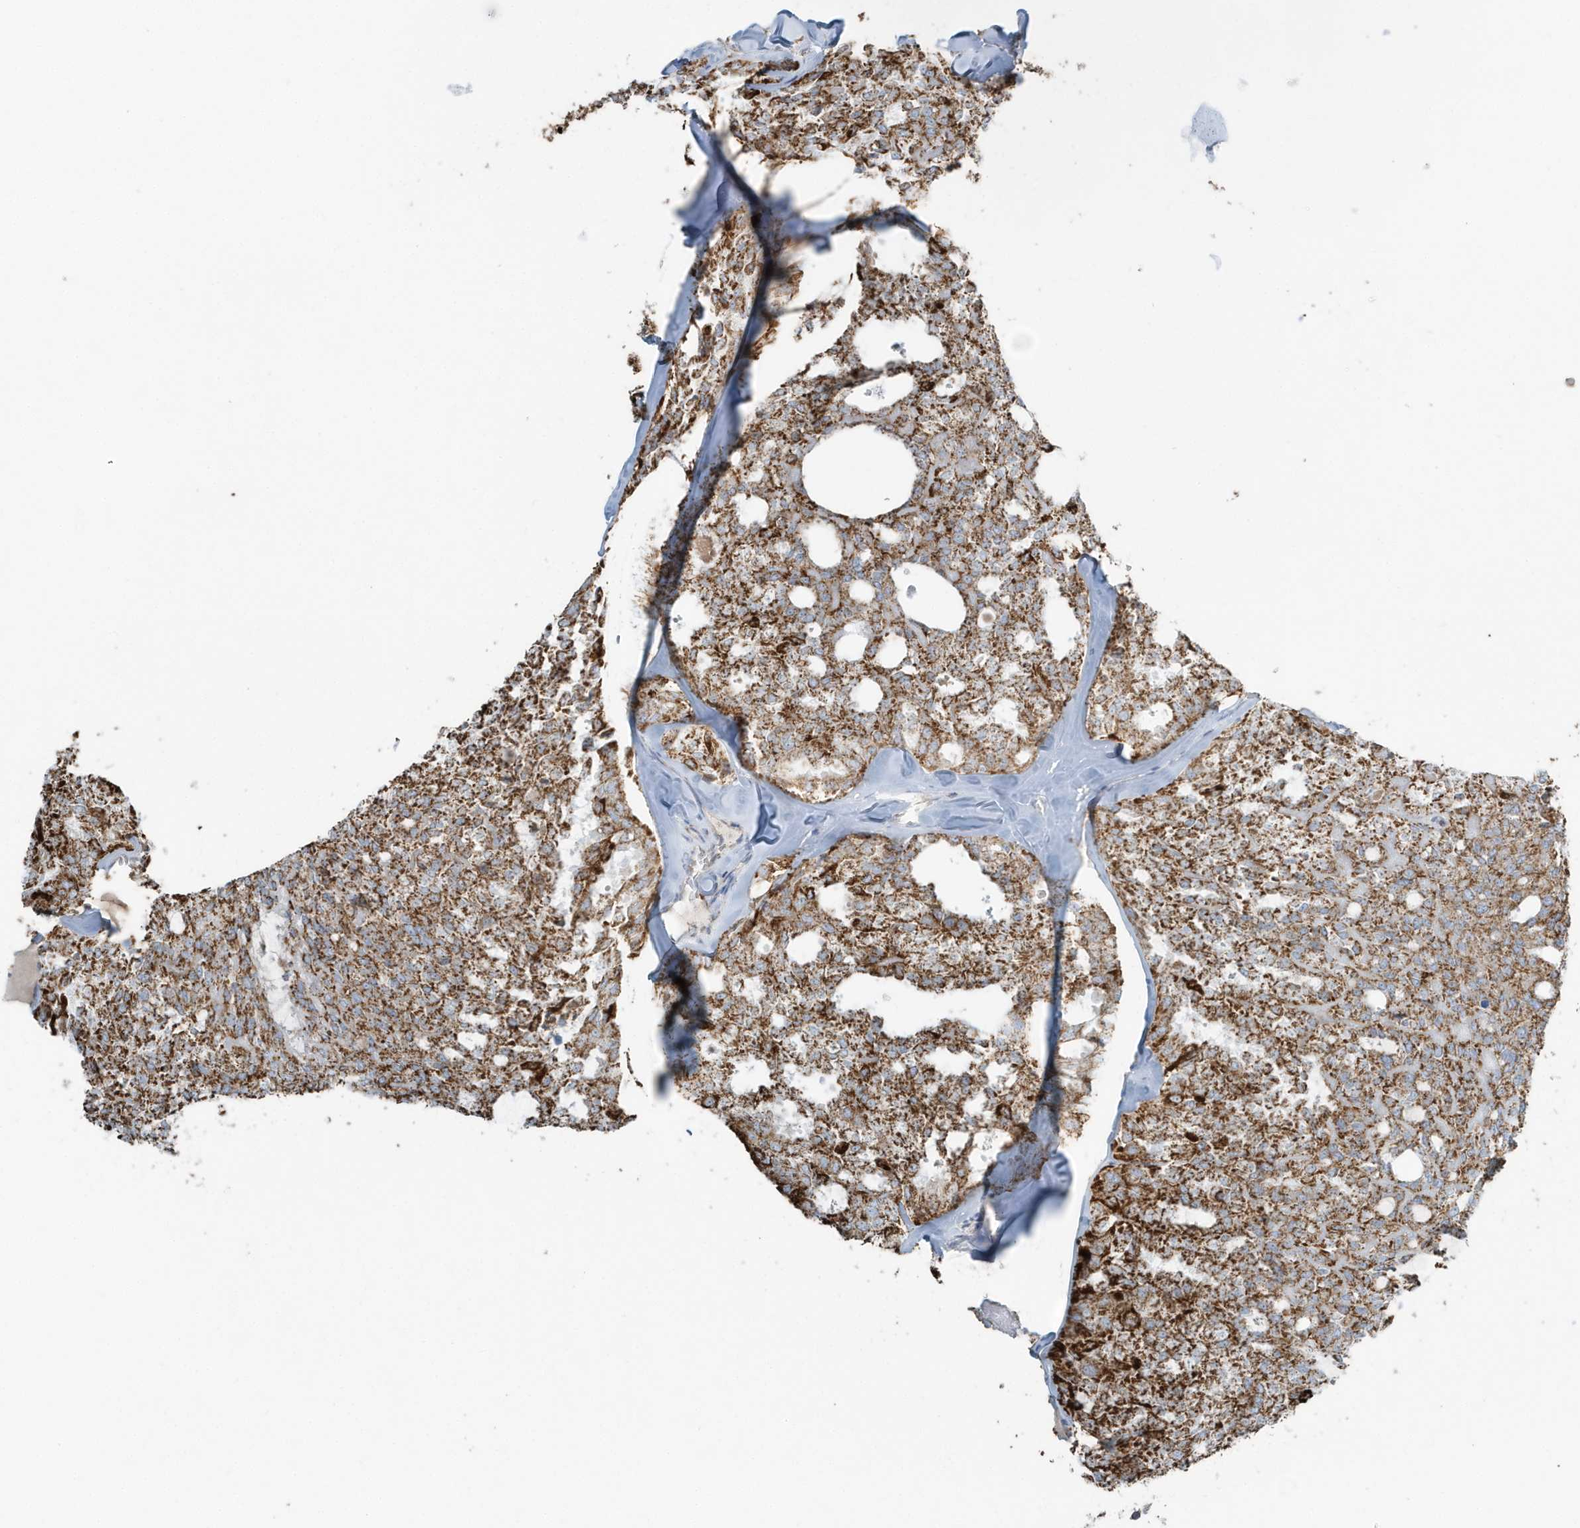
{"staining": {"intensity": "strong", "quantity": ">75%", "location": "cytoplasmic/membranous"}, "tissue": "thyroid cancer", "cell_type": "Tumor cells", "image_type": "cancer", "snomed": [{"axis": "morphology", "description": "Follicular adenoma carcinoma, NOS"}, {"axis": "topography", "description": "Thyroid gland"}], "caption": "A high amount of strong cytoplasmic/membranous positivity is identified in approximately >75% of tumor cells in thyroid follicular adenoma carcinoma tissue.", "gene": "RAB11FIP3", "patient": {"sex": "male", "age": 75}}